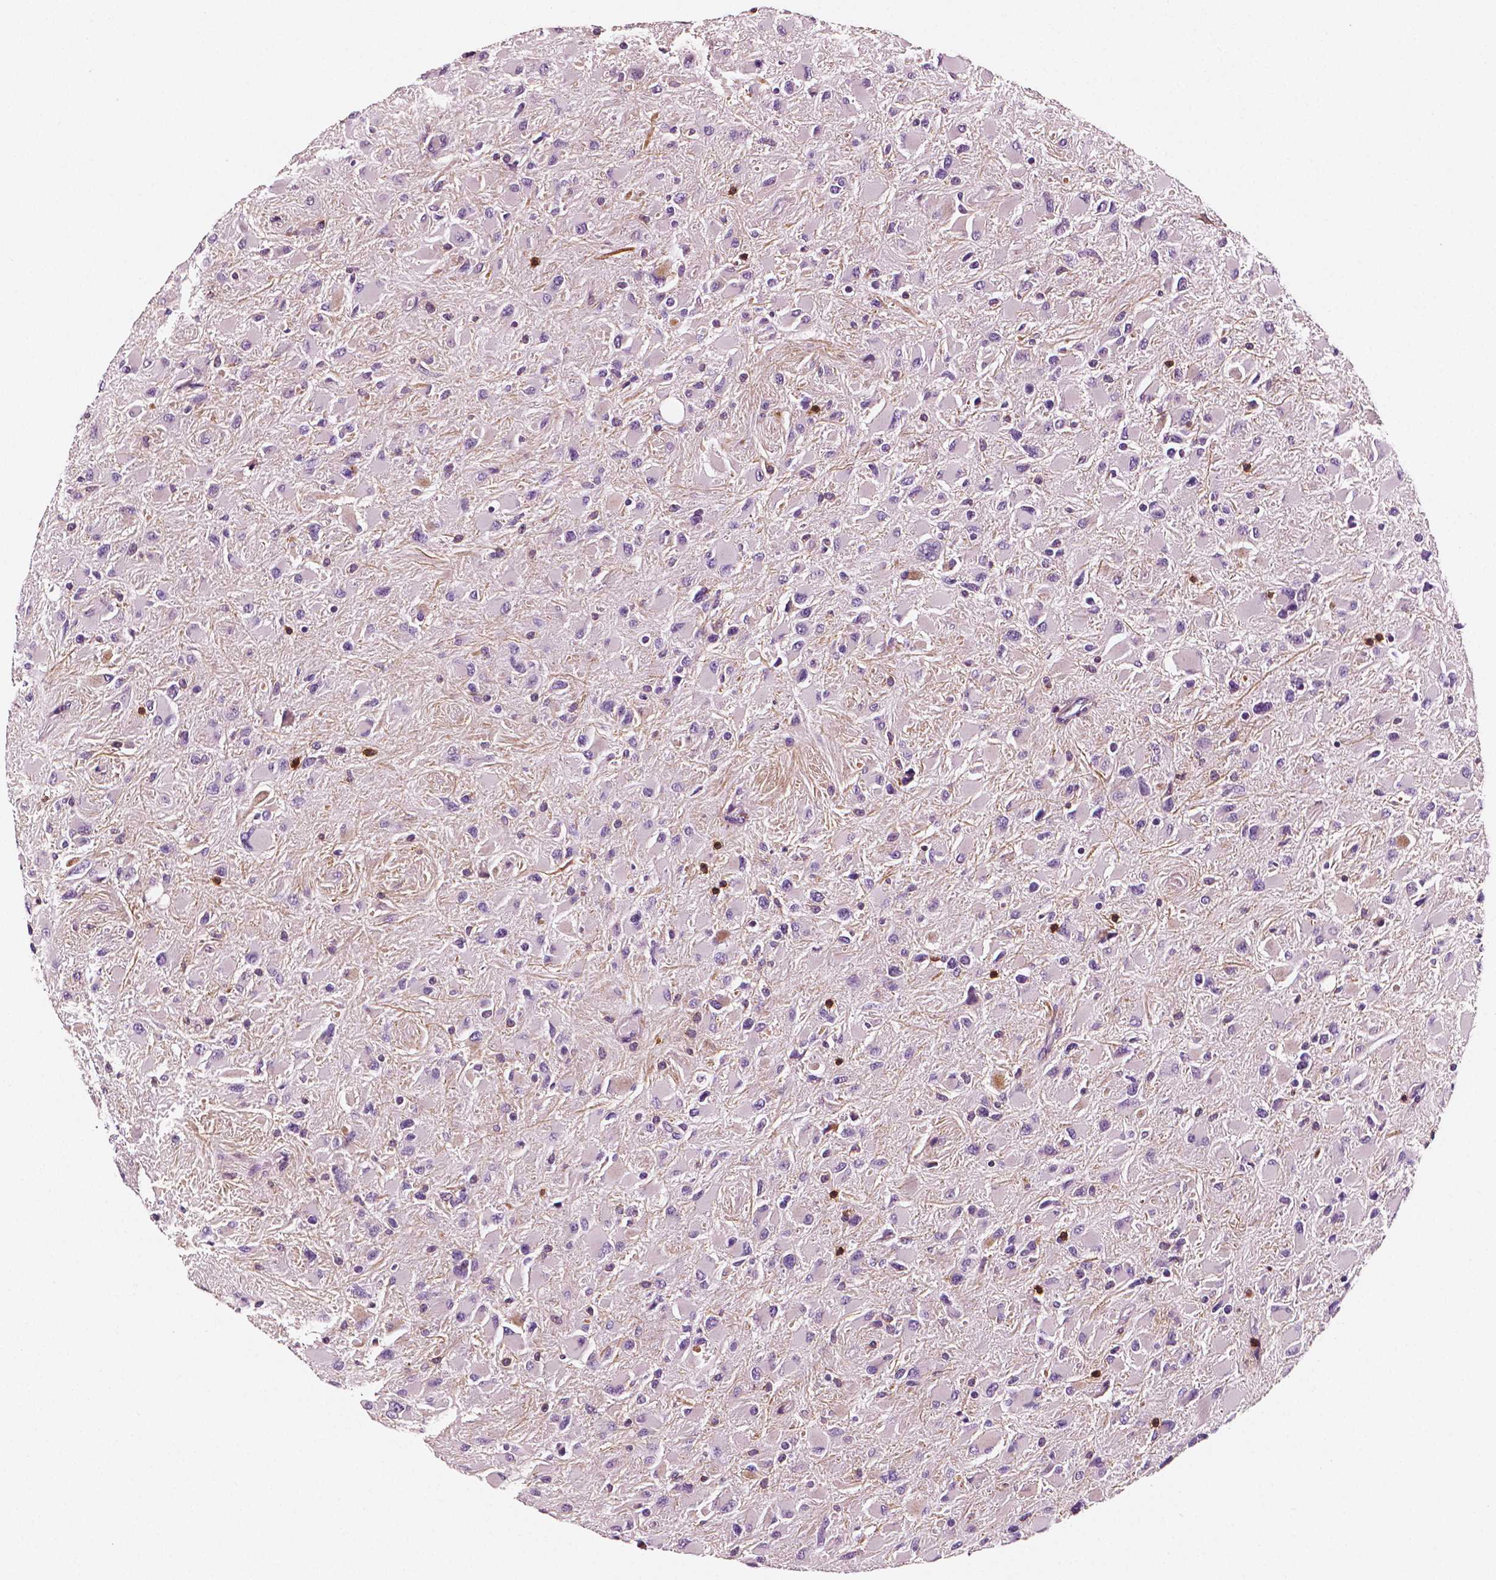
{"staining": {"intensity": "negative", "quantity": "none", "location": "none"}, "tissue": "glioma", "cell_type": "Tumor cells", "image_type": "cancer", "snomed": [{"axis": "morphology", "description": "Glioma, malignant, High grade"}, {"axis": "topography", "description": "Cerebral cortex"}], "caption": "Tumor cells are negative for protein expression in human glioma.", "gene": "PTPRC", "patient": {"sex": "female", "age": 36}}